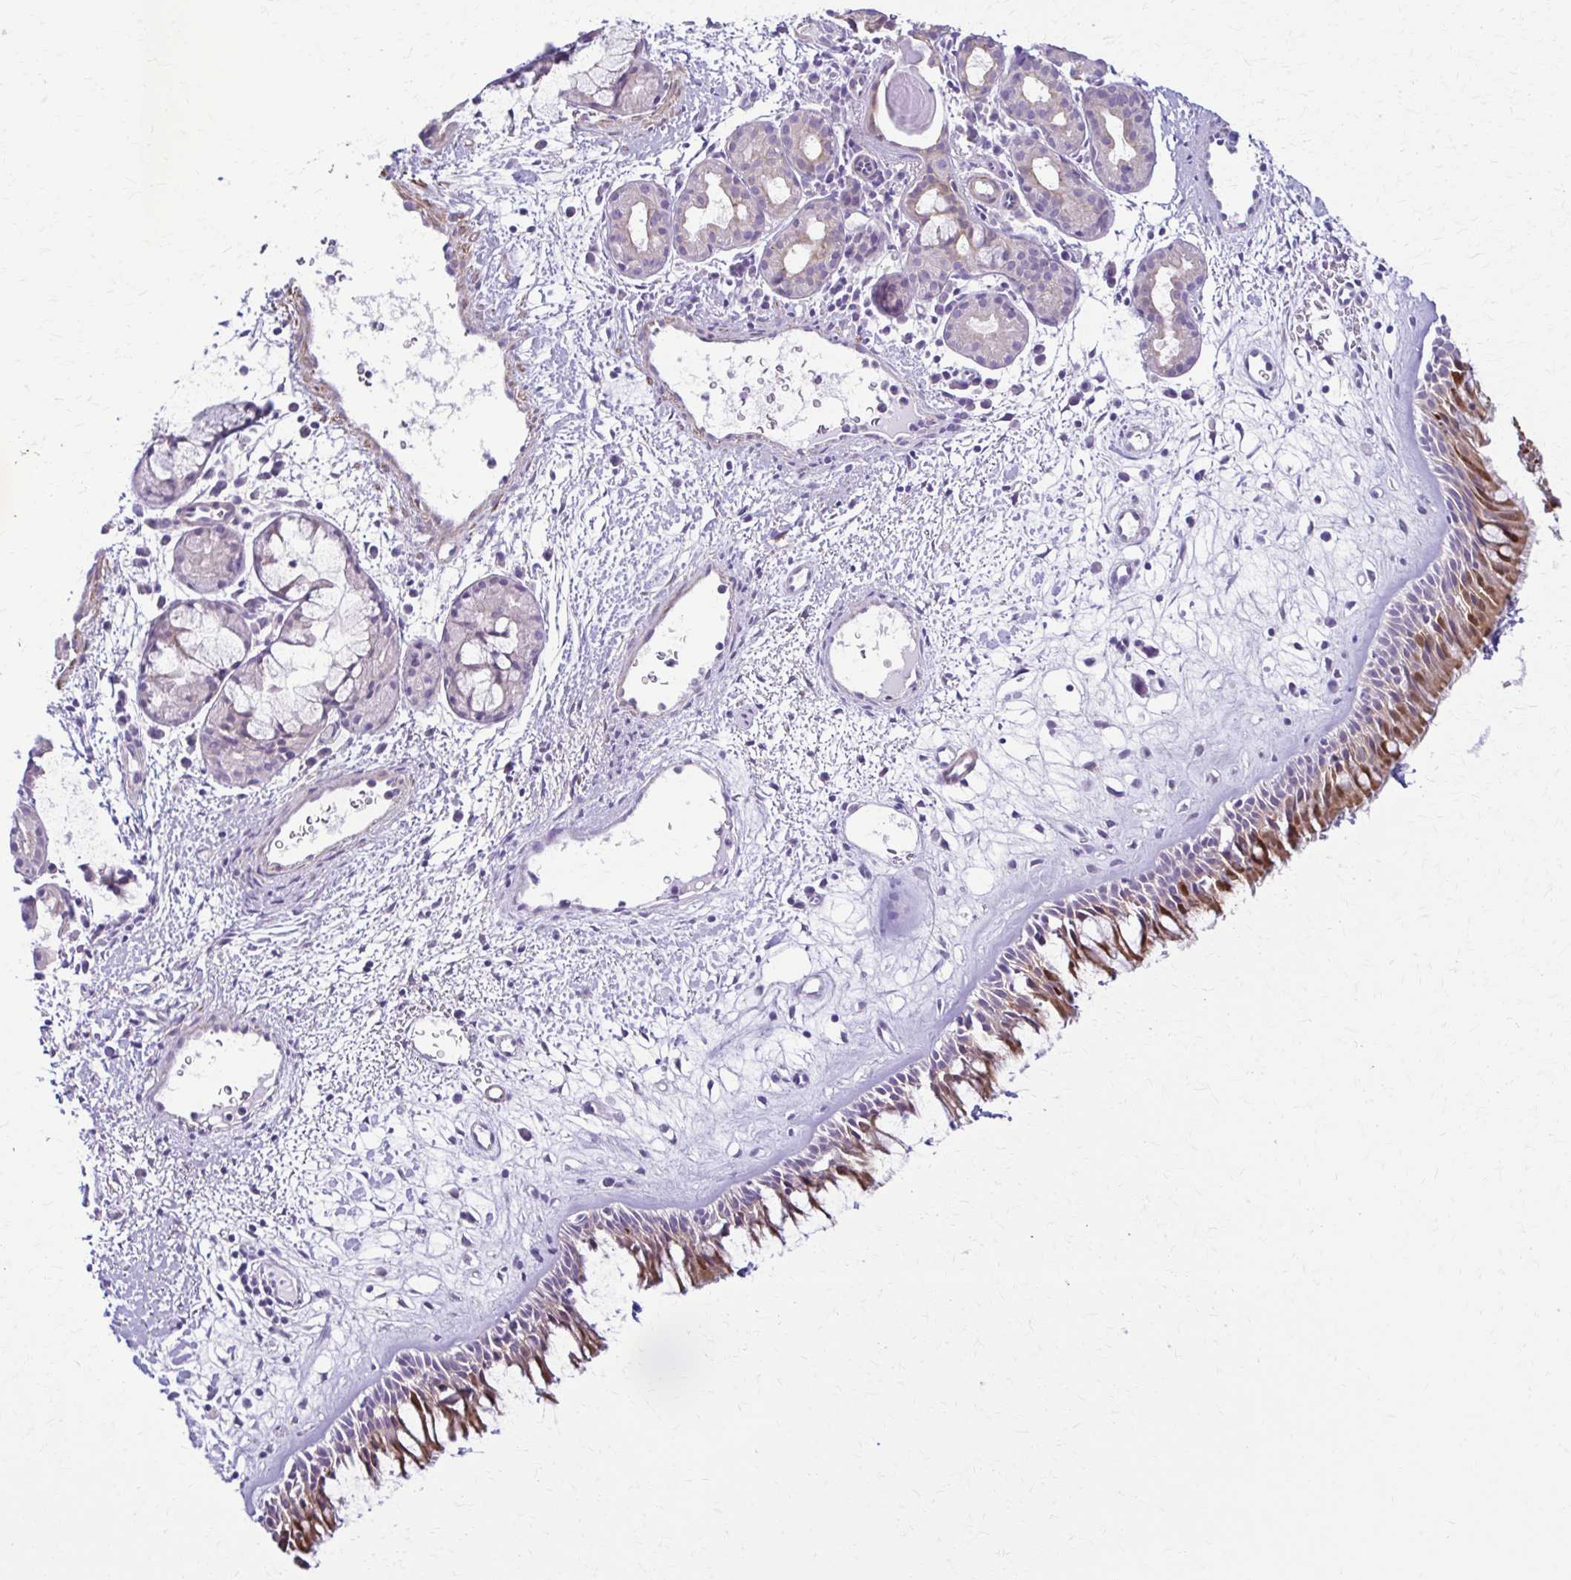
{"staining": {"intensity": "moderate", "quantity": ">75%", "location": "cytoplasmic/membranous"}, "tissue": "nasopharynx", "cell_type": "Respiratory epithelial cells", "image_type": "normal", "snomed": [{"axis": "morphology", "description": "Normal tissue, NOS"}, {"axis": "topography", "description": "Nasopharynx"}], "caption": "Approximately >75% of respiratory epithelial cells in unremarkable human nasopharynx exhibit moderate cytoplasmic/membranous protein staining as visualized by brown immunohistochemical staining.", "gene": "DSP", "patient": {"sex": "male", "age": 65}}